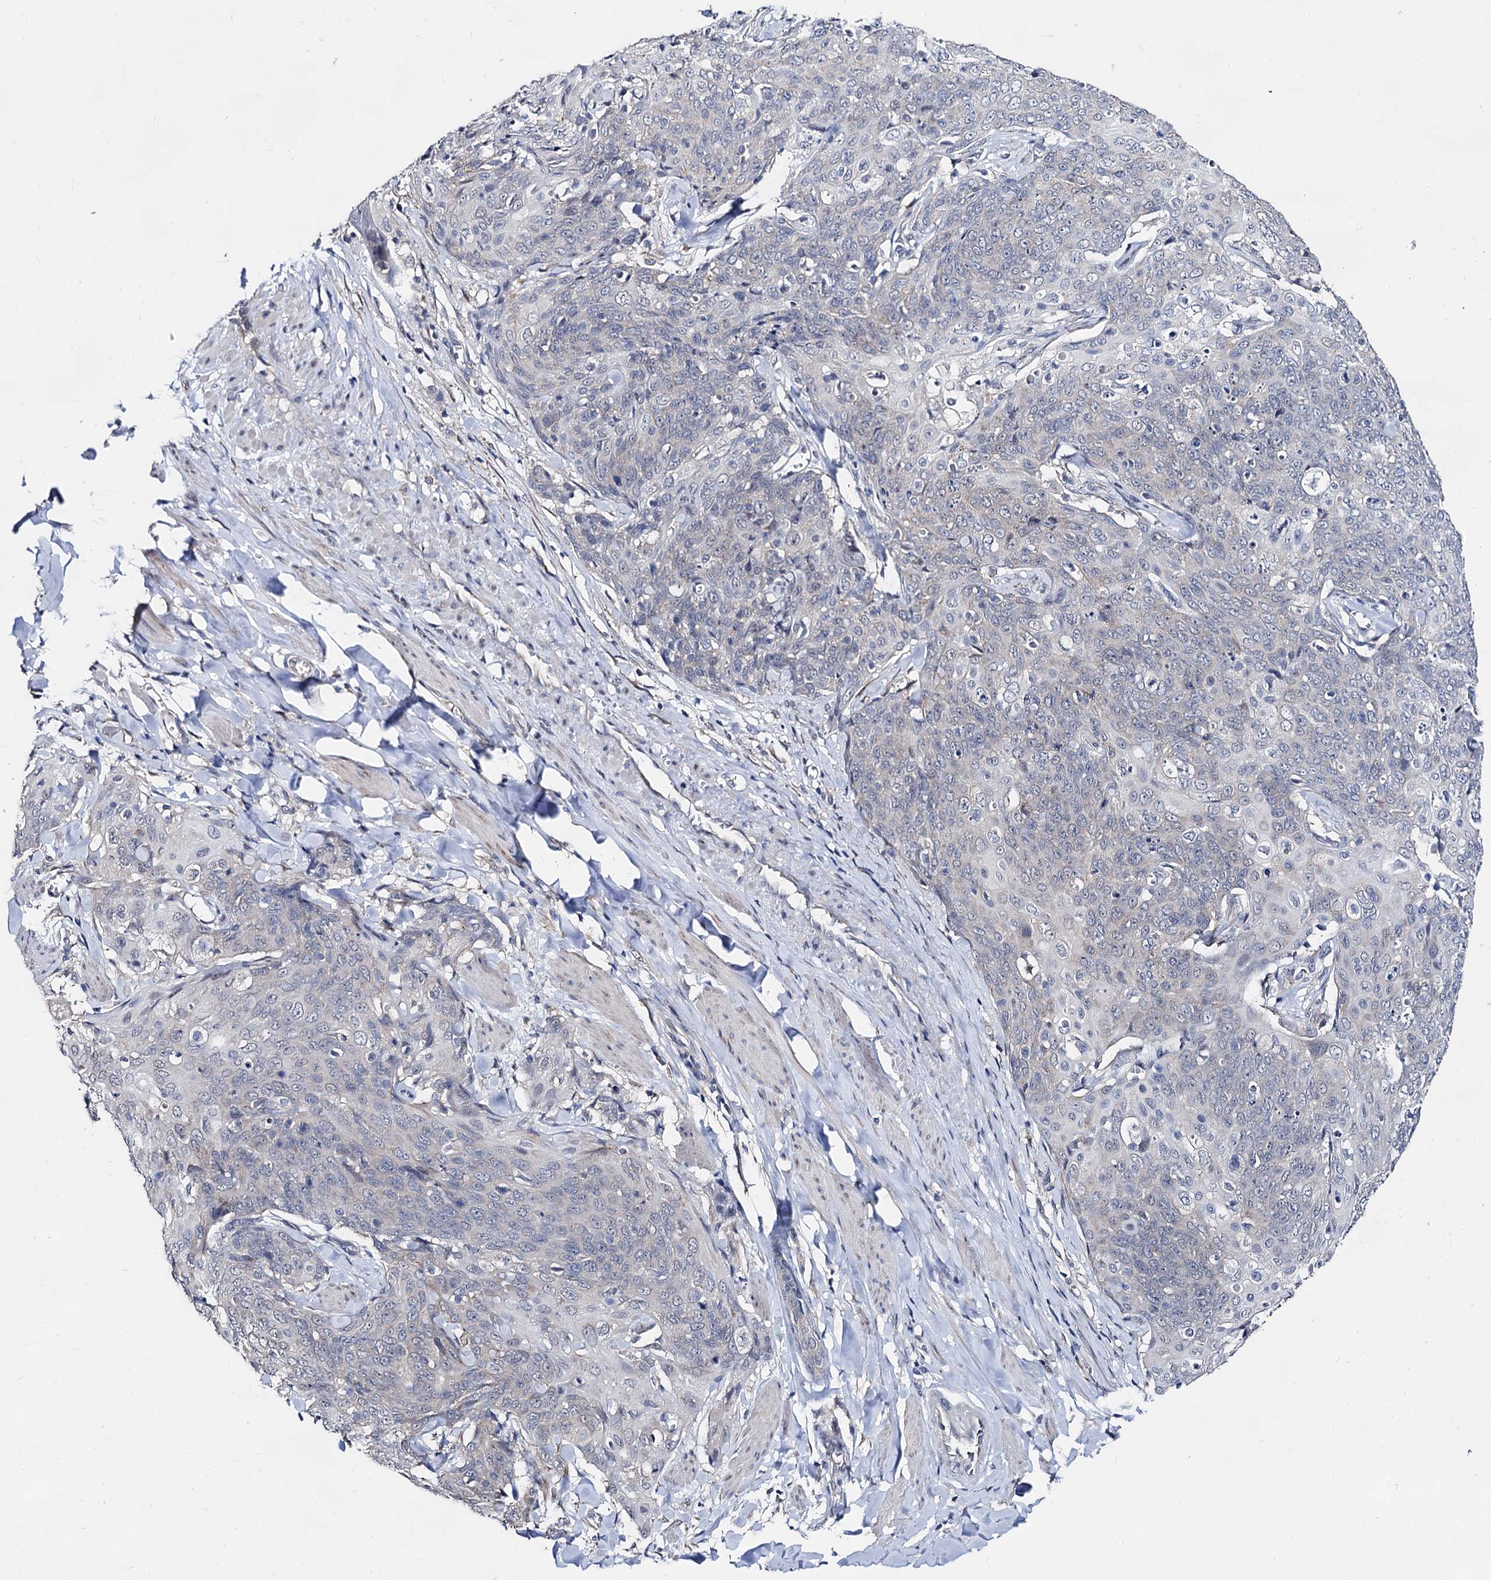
{"staining": {"intensity": "negative", "quantity": "none", "location": "none"}, "tissue": "skin cancer", "cell_type": "Tumor cells", "image_type": "cancer", "snomed": [{"axis": "morphology", "description": "Squamous cell carcinoma, NOS"}, {"axis": "topography", "description": "Skin"}, {"axis": "topography", "description": "Vulva"}], "caption": "The immunohistochemistry (IHC) histopathology image has no significant expression in tumor cells of skin cancer tissue.", "gene": "CAPRIN2", "patient": {"sex": "female", "age": 85}}